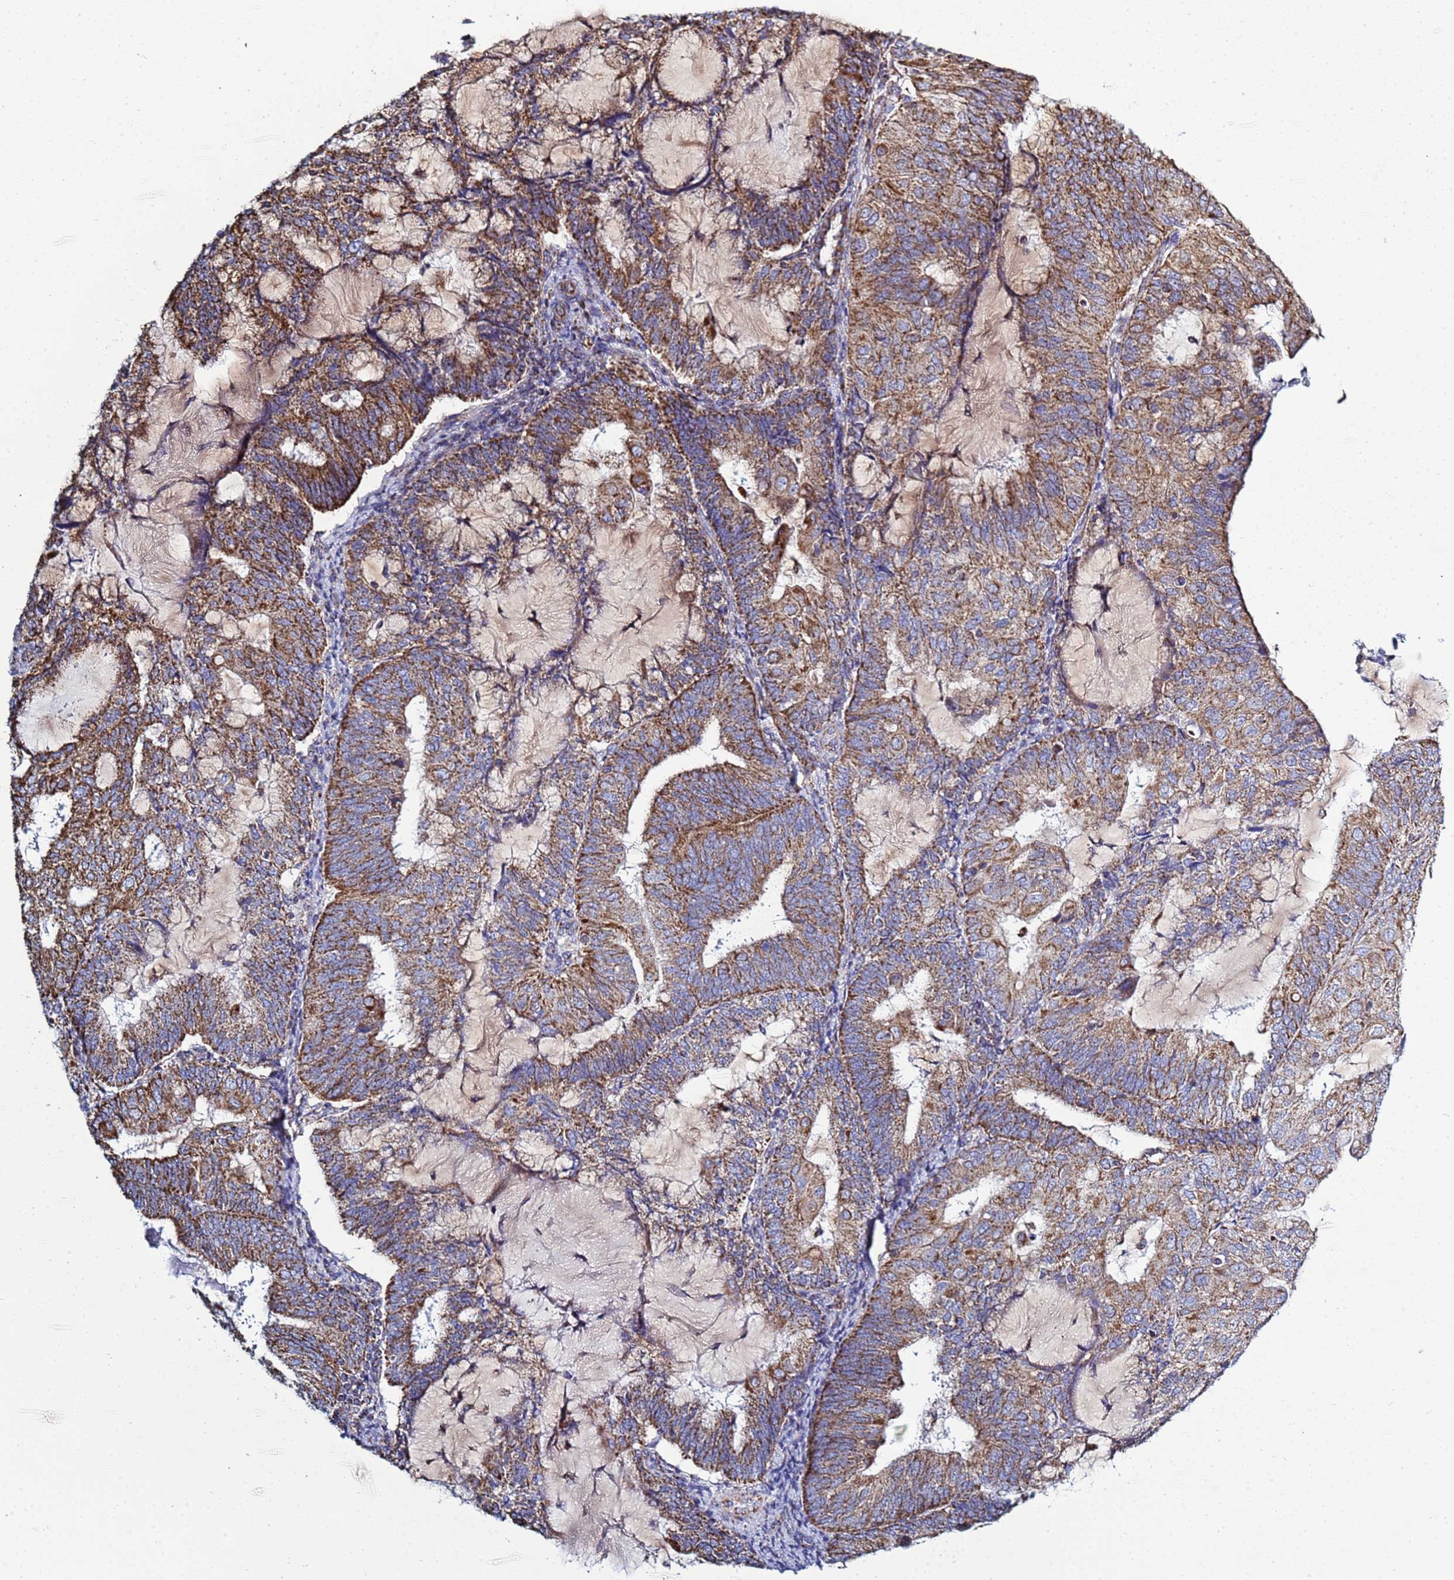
{"staining": {"intensity": "moderate", "quantity": ">75%", "location": "cytoplasmic/membranous"}, "tissue": "endometrial cancer", "cell_type": "Tumor cells", "image_type": "cancer", "snomed": [{"axis": "morphology", "description": "Adenocarcinoma, NOS"}, {"axis": "topography", "description": "Endometrium"}], "caption": "The histopathology image reveals staining of endometrial cancer (adenocarcinoma), revealing moderate cytoplasmic/membranous protein staining (brown color) within tumor cells.", "gene": "COQ4", "patient": {"sex": "female", "age": 81}}